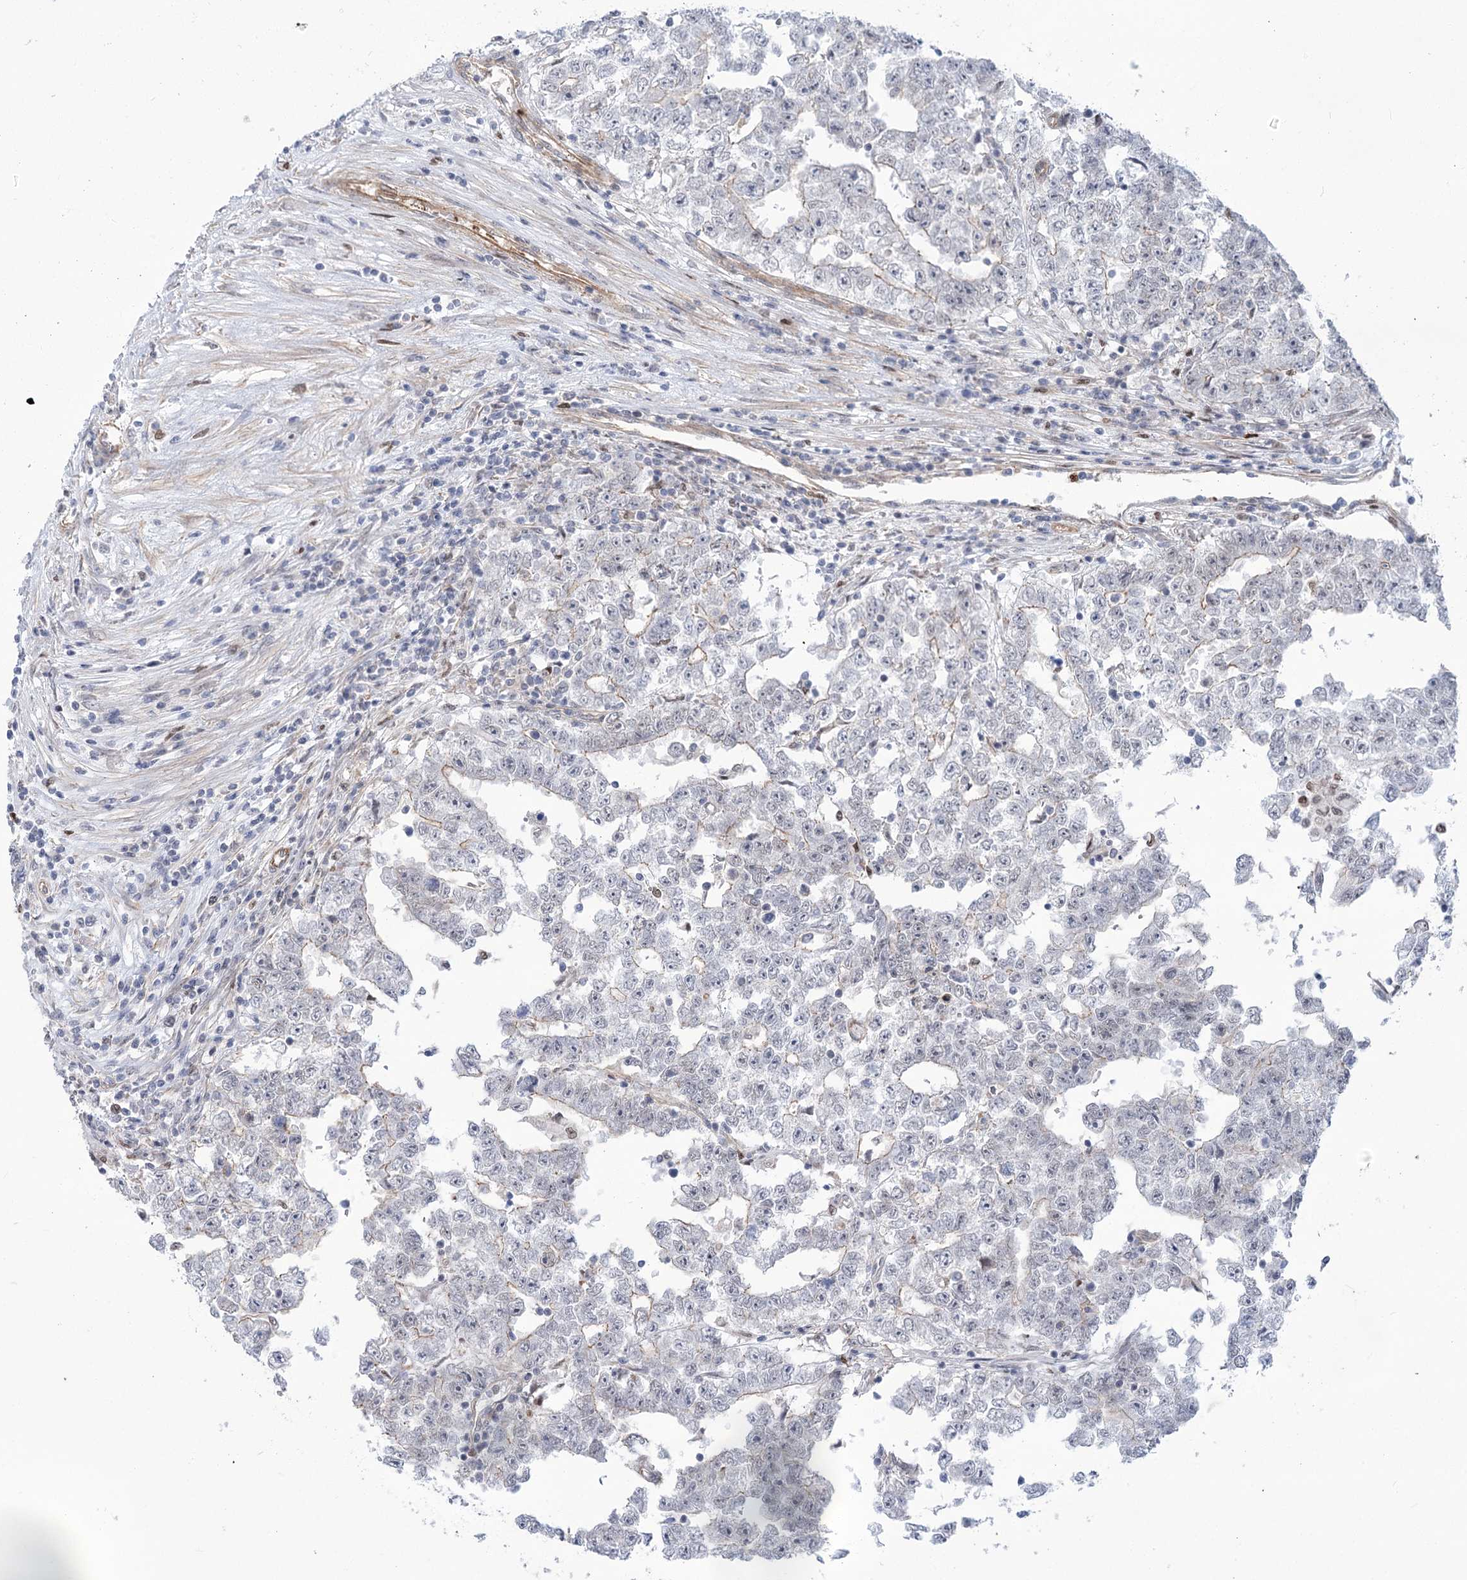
{"staining": {"intensity": "weak", "quantity": "<25%", "location": "cytoplasmic/membranous"}, "tissue": "testis cancer", "cell_type": "Tumor cells", "image_type": "cancer", "snomed": [{"axis": "morphology", "description": "Carcinoma, Embryonal, NOS"}, {"axis": "topography", "description": "Testis"}], "caption": "This micrograph is of embryonal carcinoma (testis) stained with IHC to label a protein in brown with the nuclei are counter-stained blue. There is no staining in tumor cells. (DAB (3,3'-diaminobenzidine) immunohistochemistry visualized using brightfield microscopy, high magnification).", "gene": "THAP6", "patient": {"sex": "male", "age": 25}}